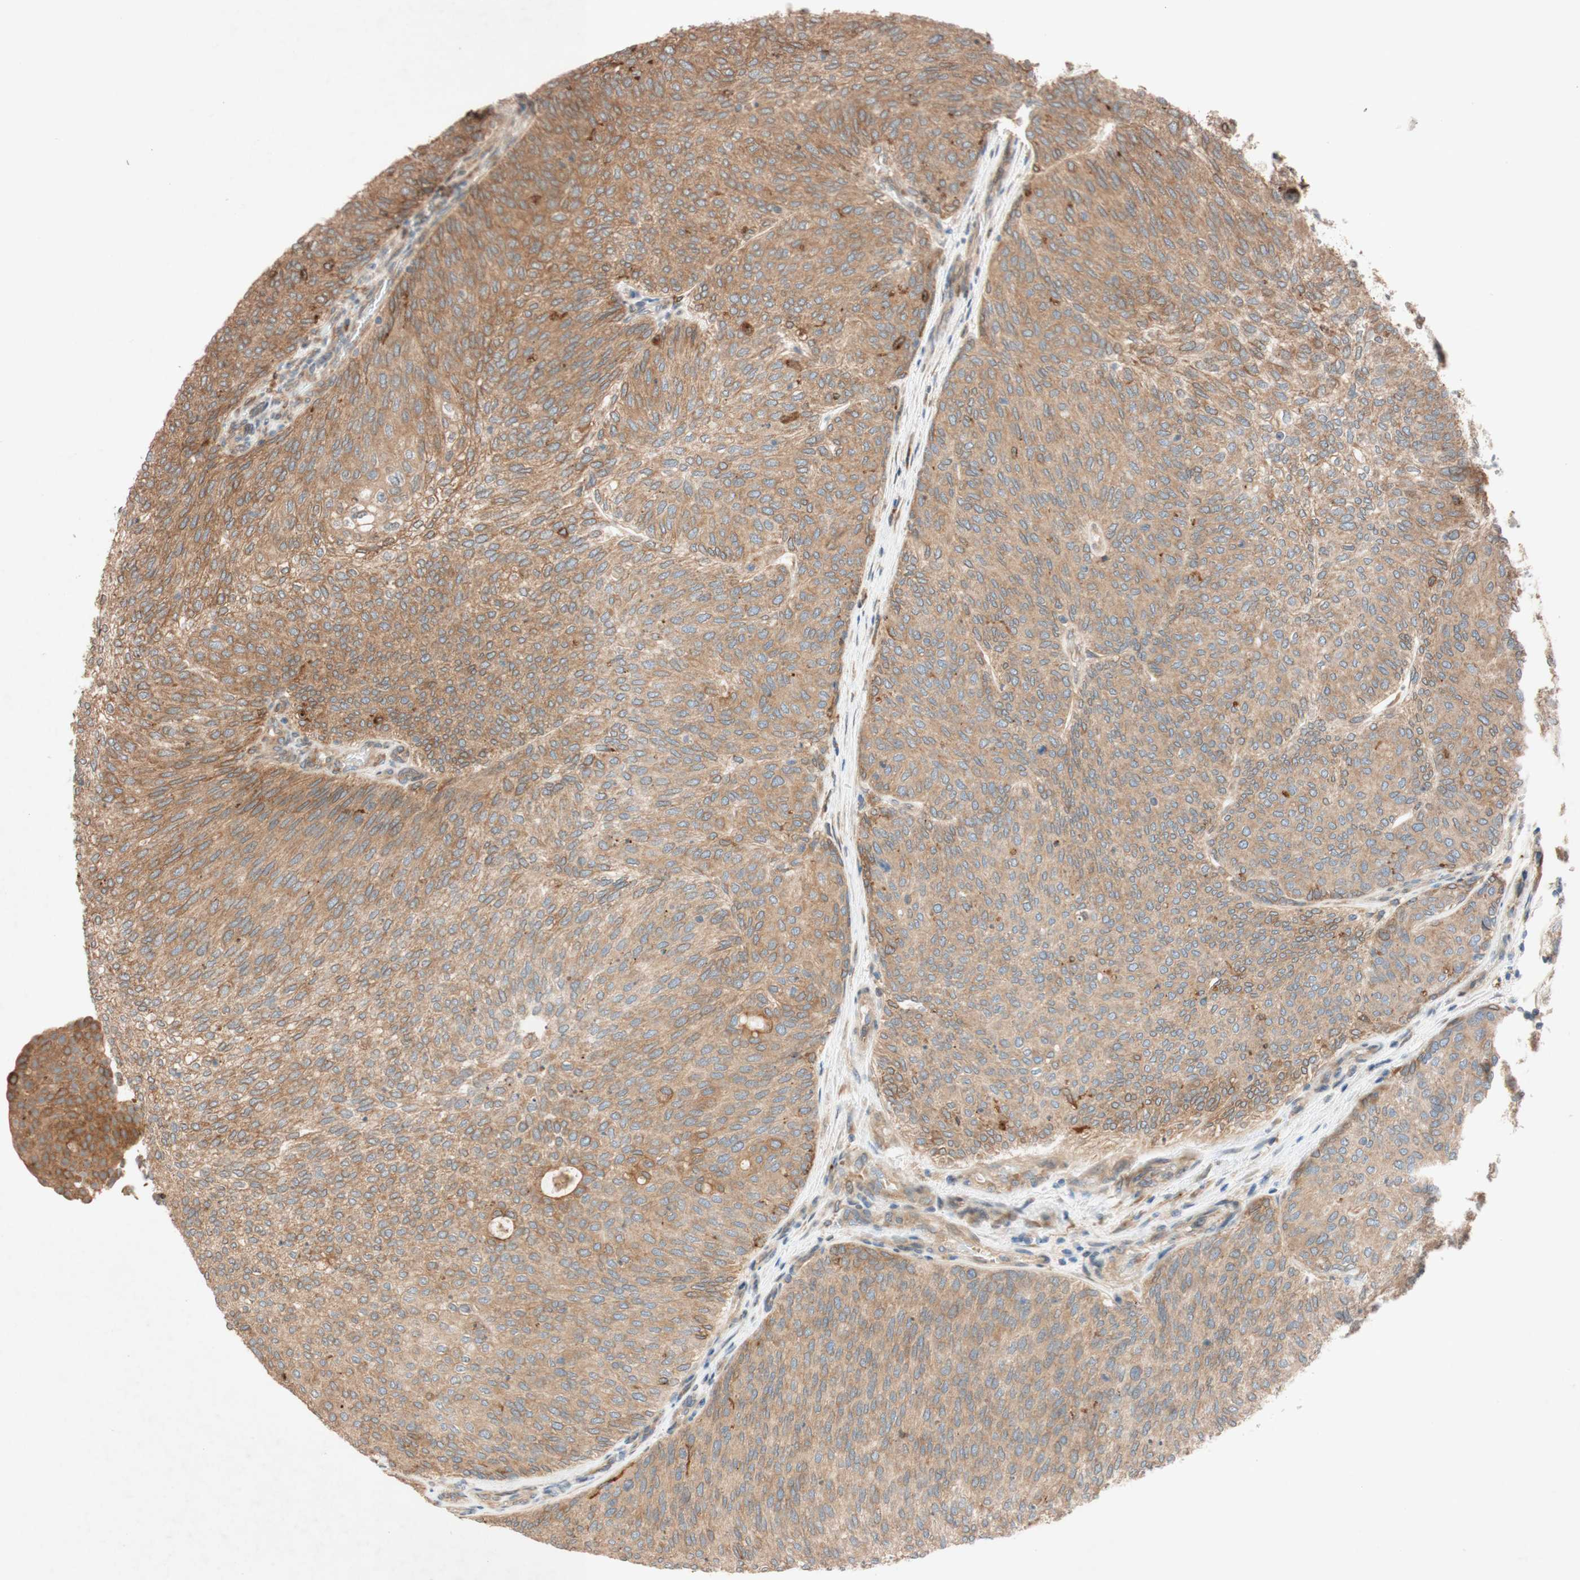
{"staining": {"intensity": "moderate", "quantity": ">75%", "location": "cytoplasmic/membranous"}, "tissue": "urothelial cancer", "cell_type": "Tumor cells", "image_type": "cancer", "snomed": [{"axis": "morphology", "description": "Urothelial carcinoma, Low grade"}, {"axis": "topography", "description": "Urinary bladder"}], "caption": "IHC staining of low-grade urothelial carcinoma, which reveals medium levels of moderate cytoplasmic/membranous expression in approximately >75% of tumor cells indicating moderate cytoplasmic/membranous protein expression. The staining was performed using DAB (brown) for protein detection and nuclei were counterstained in hematoxylin (blue).", "gene": "PTPRU", "patient": {"sex": "female", "age": 79}}